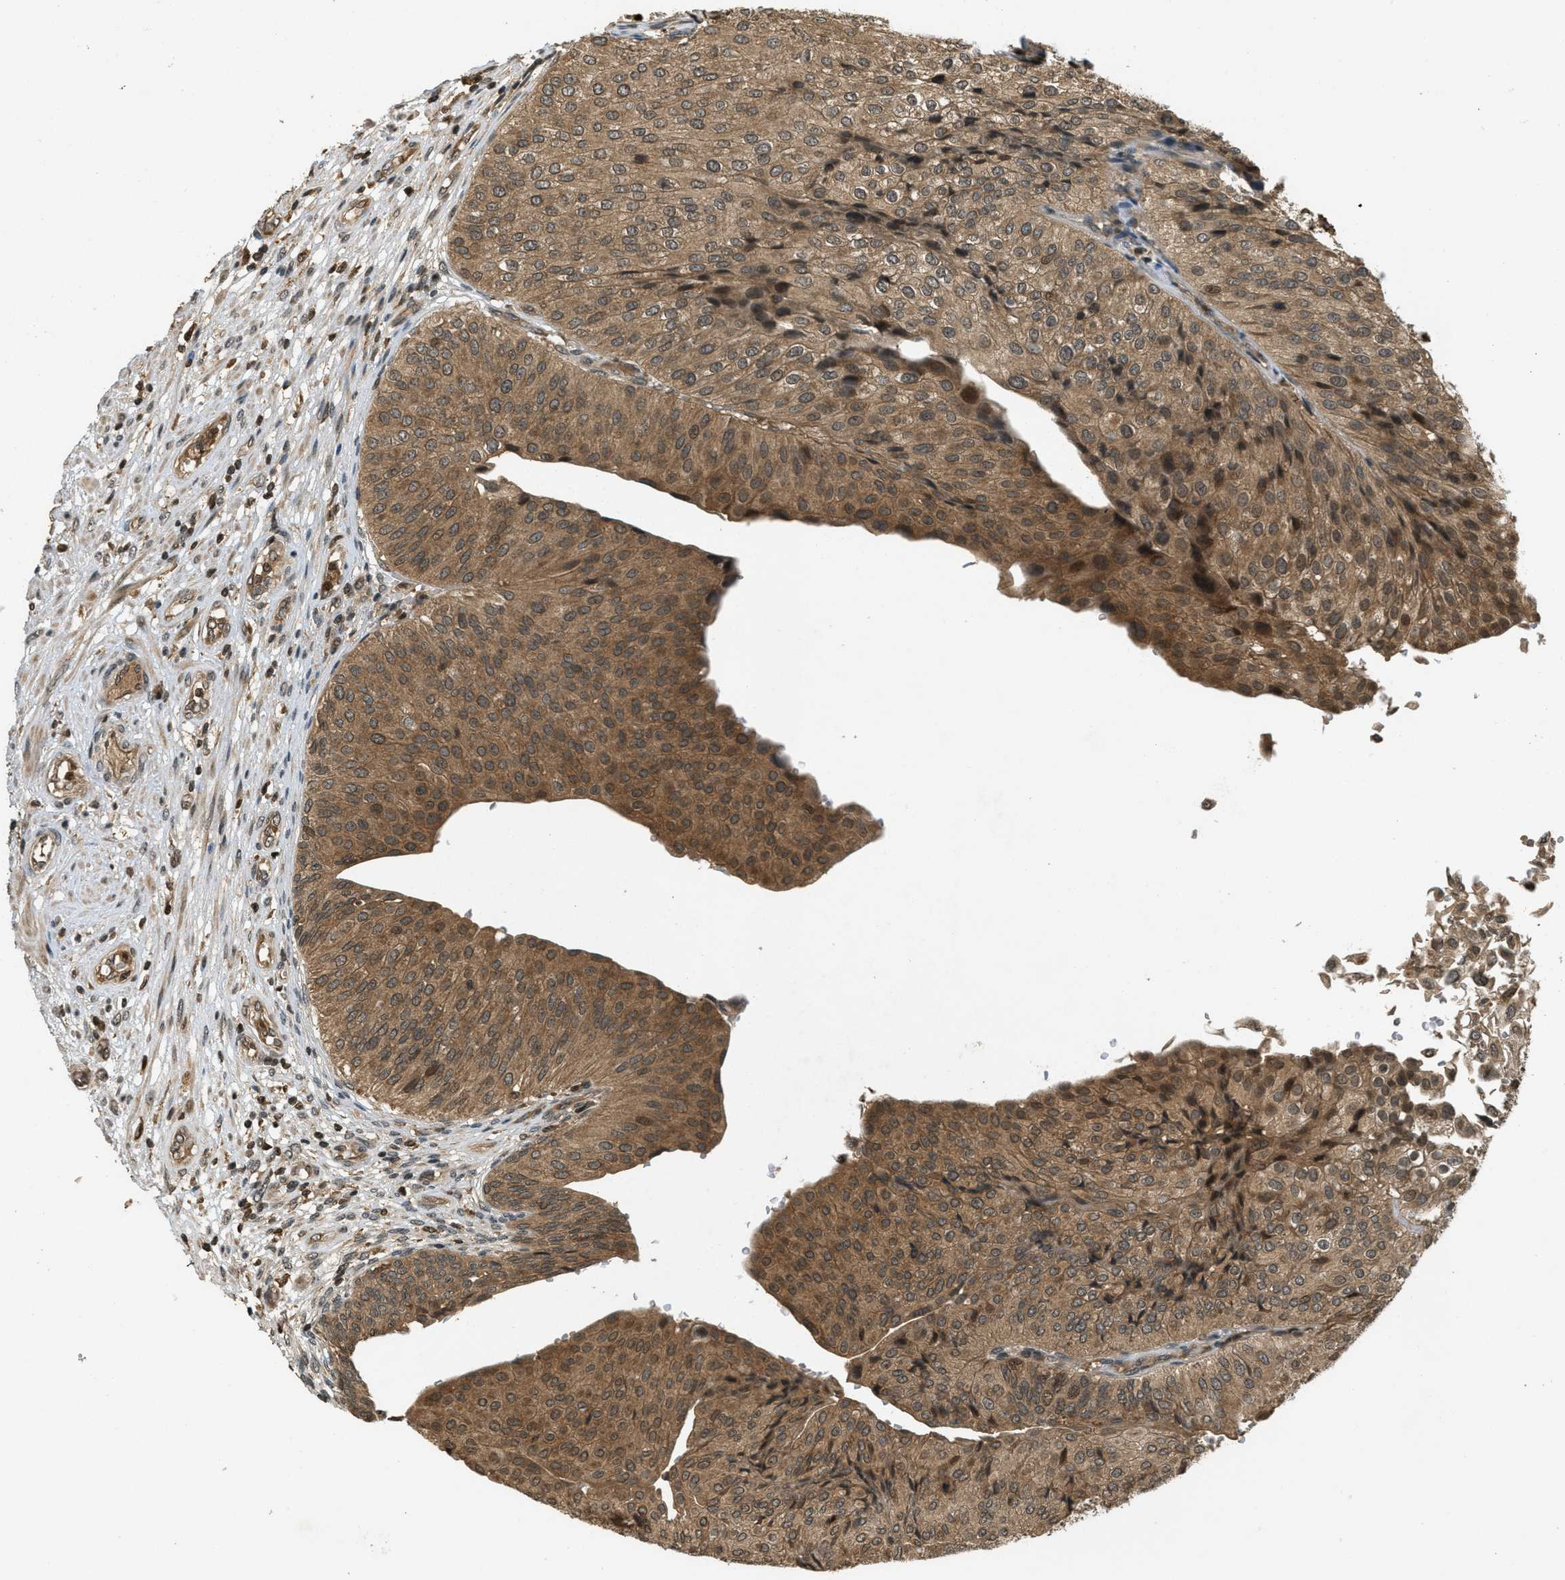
{"staining": {"intensity": "moderate", "quantity": ">75%", "location": "cytoplasmic/membranous"}, "tissue": "urothelial cancer", "cell_type": "Tumor cells", "image_type": "cancer", "snomed": [{"axis": "morphology", "description": "Urothelial carcinoma, Low grade"}, {"axis": "topography", "description": "Urinary bladder"}], "caption": "Immunohistochemical staining of urothelial cancer reveals medium levels of moderate cytoplasmic/membranous expression in about >75% of tumor cells.", "gene": "ATG7", "patient": {"sex": "male", "age": 67}}